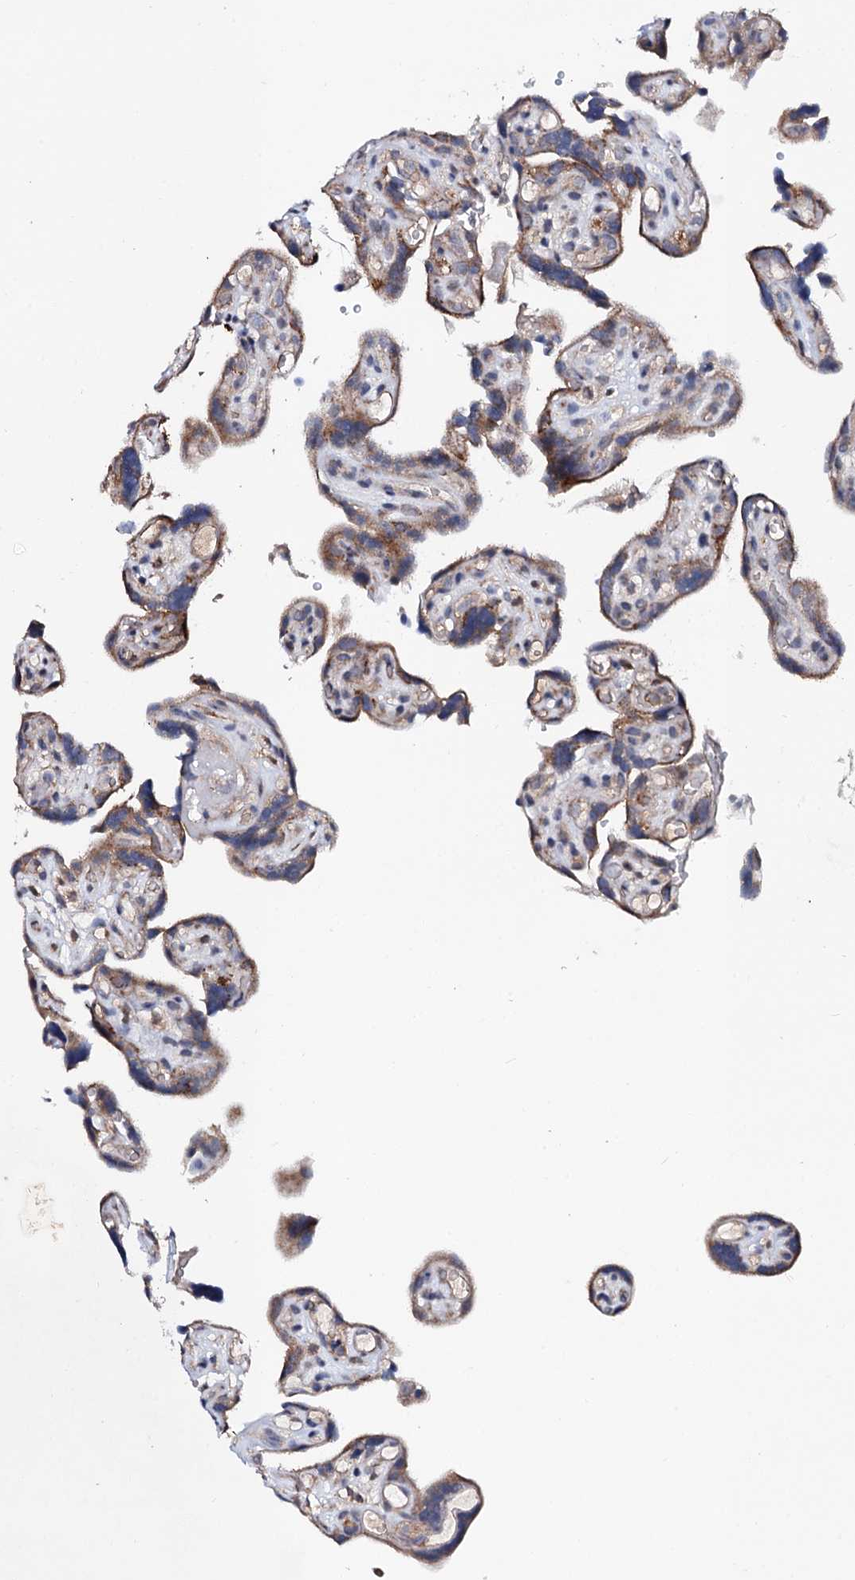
{"staining": {"intensity": "strong", "quantity": ">75%", "location": "cytoplasmic/membranous"}, "tissue": "placenta", "cell_type": "Decidual cells", "image_type": "normal", "snomed": [{"axis": "morphology", "description": "Normal tissue, NOS"}, {"axis": "topography", "description": "Placenta"}], "caption": "High-magnification brightfield microscopy of benign placenta stained with DAB (3,3'-diaminobenzidine) (brown) and counterstained with hematoxylin (blue). decidual cells exhibit strong cytoplasmic/membranous positivity is present in about>75% of cells.", "gene": "UBE3C", "patient": {"sex": "female", "age": 30}}